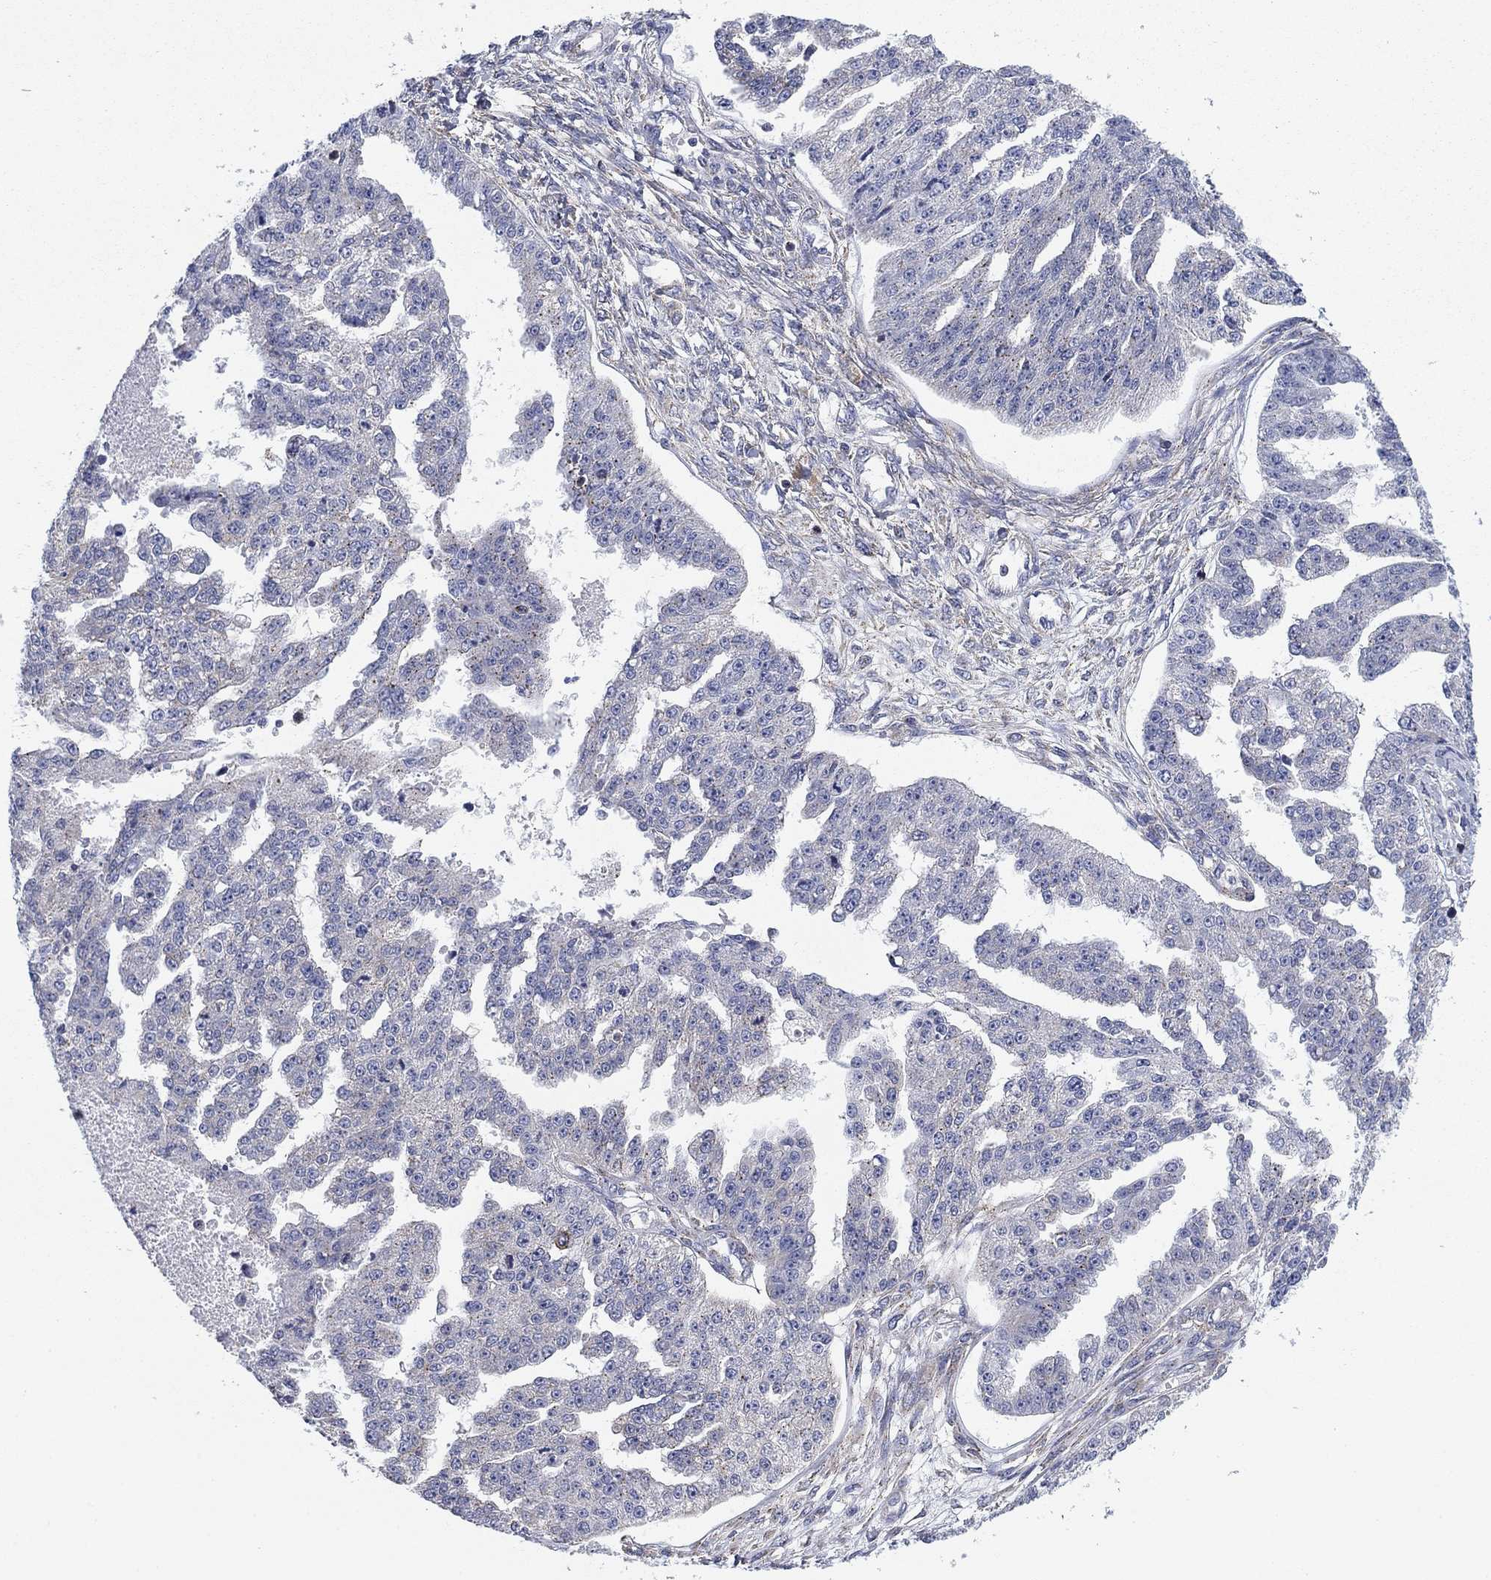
{"staining": {"intensity": "negative", "quantity": "none", "location": "none"}, "tissue": "ovarian cancer", "cell_type": "Tumor cells", "image_type": "cancer", "snomed": [{"axis": "morphology", "description": "Cystadenocarcinoma, serous, NOS"}, {"axis": "topography", "description": "Ovary"}], "caption": "Tumor cells show no significant expression in serous cystadenocarcinoma (ovarian).", "gene": "NACAD", "patient": {"sex": "female", "age": 58}}